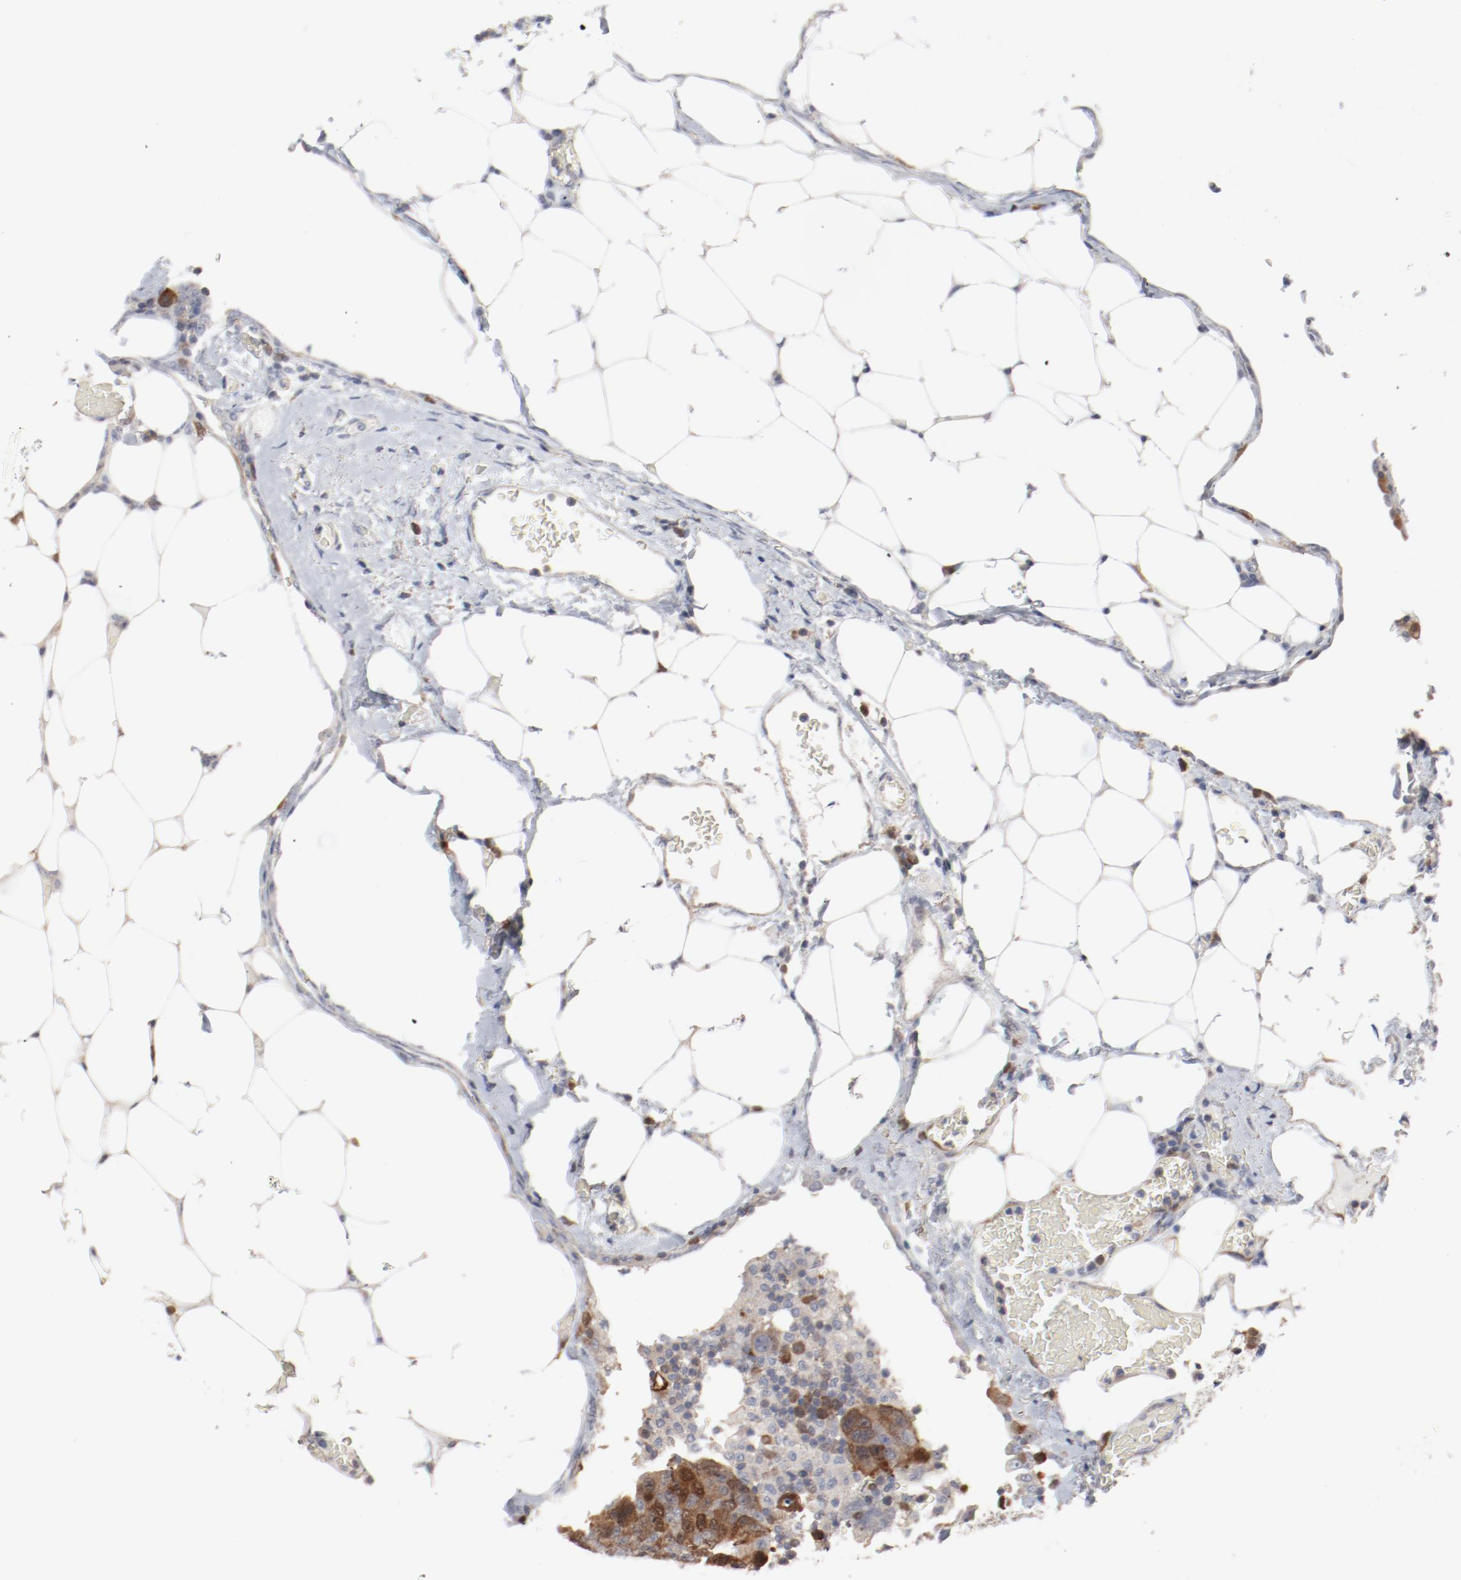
{"staining": {"intensity": "moderate", "quantity": ">75%", "location": "cytoplasmic/membranous"}, "tissue": "colorectal cancer", "cell_type": "Tumor cells", "image_type": "cancer", "snomed": [{"axis": "morphology", "description": "Adenocarcinoma, NOS"}, {"axis": "topography", "description": "Colon"}], "caption": "Moderate cytoplasmic/membranous protein positivity is present in about >75% of tumor cells in colorectal cancer.", "gene": "CDK1", "patient": {"sex": "female", "age": 86}}